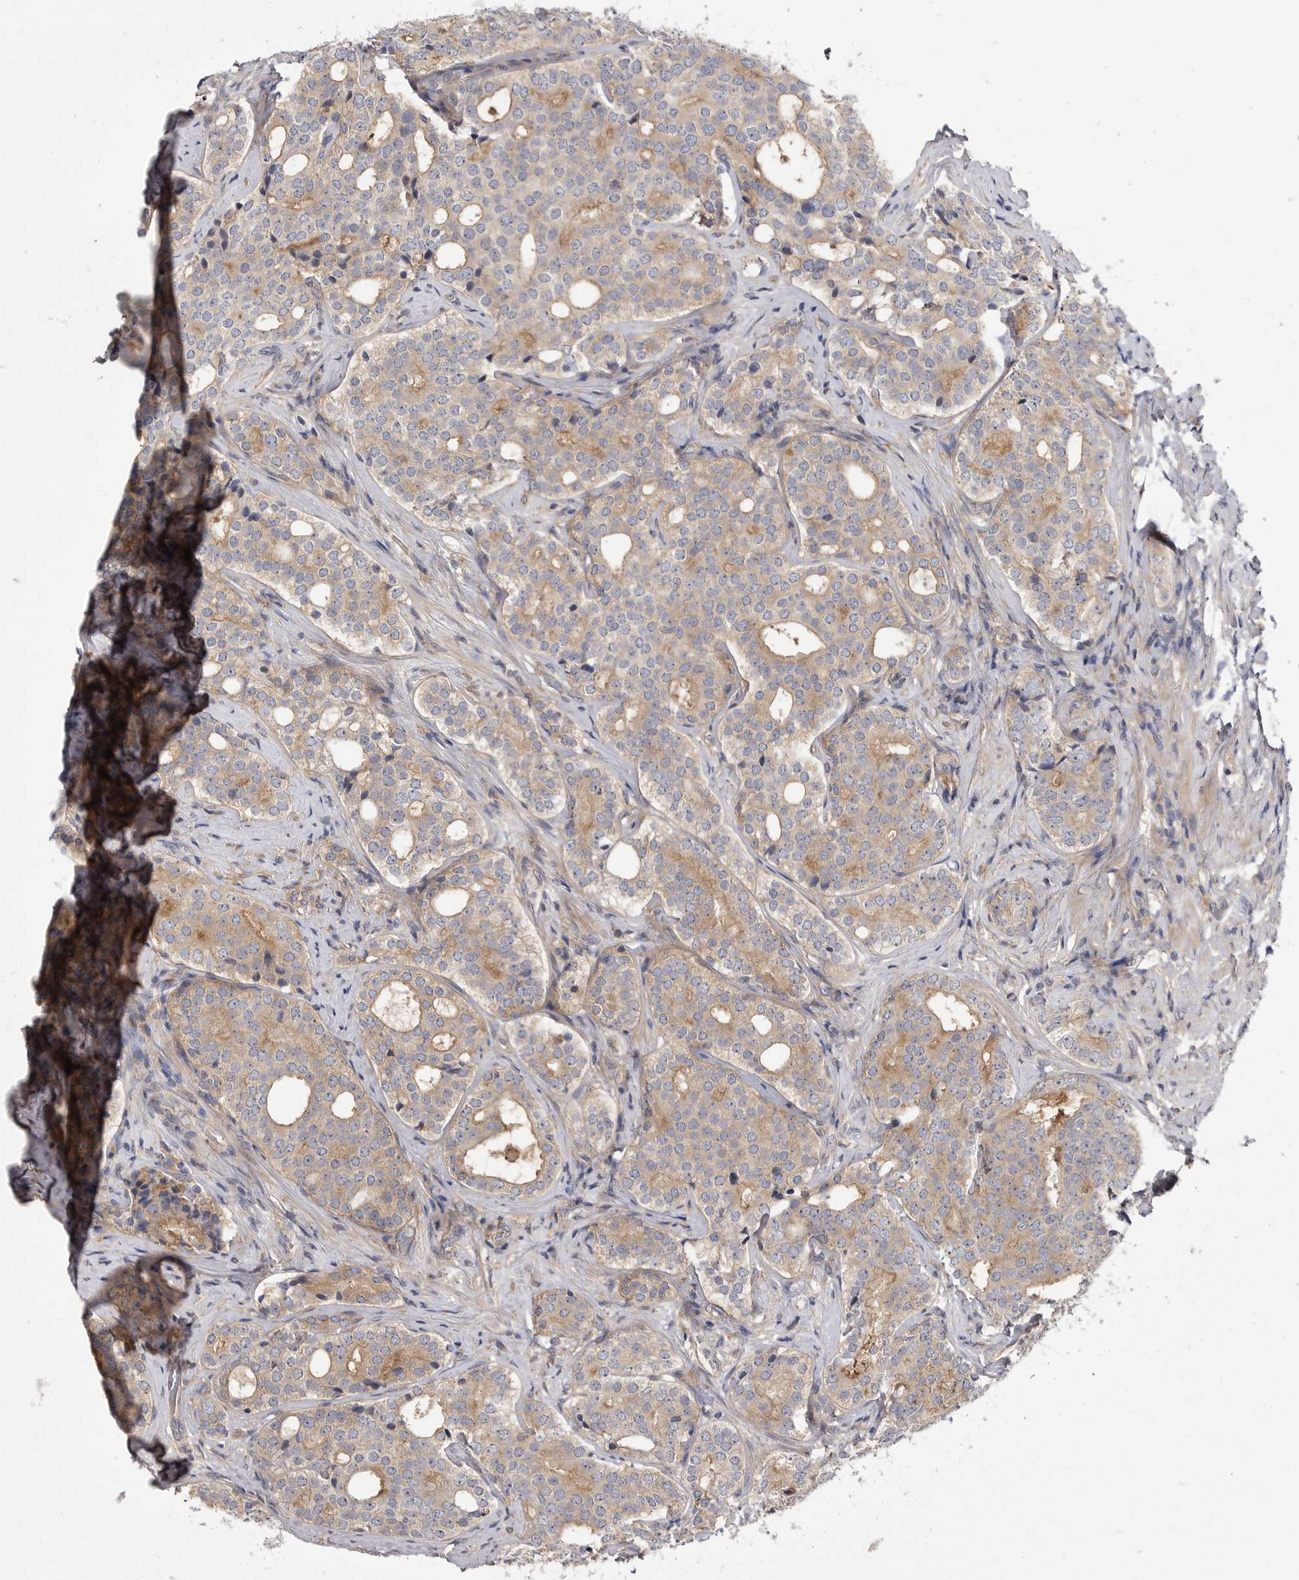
{"staining": {"intensity": "weak", "quantity": ">75%", "location": "cytoplasmic/membranous"}, "tissue": "prostate cancer", "cell_type": "Tumor cells", "image_type": "cancer", "snomed": [{"axis": "morphology", "description": "Adenocarcinoma, High grade"}, {"axis": "topography", "description": "Prostate"}], "caption": "A brown stain highlights weak cytoplasmic/membranous expression of a protein in human high-grade adenocarcinoma (prostate) tumor cells. (brown staining indicates protein expression, while blue staining denotes nuclei).", "gene": "OSBPL9", "patient": {"sex": "male", "age": 56}}